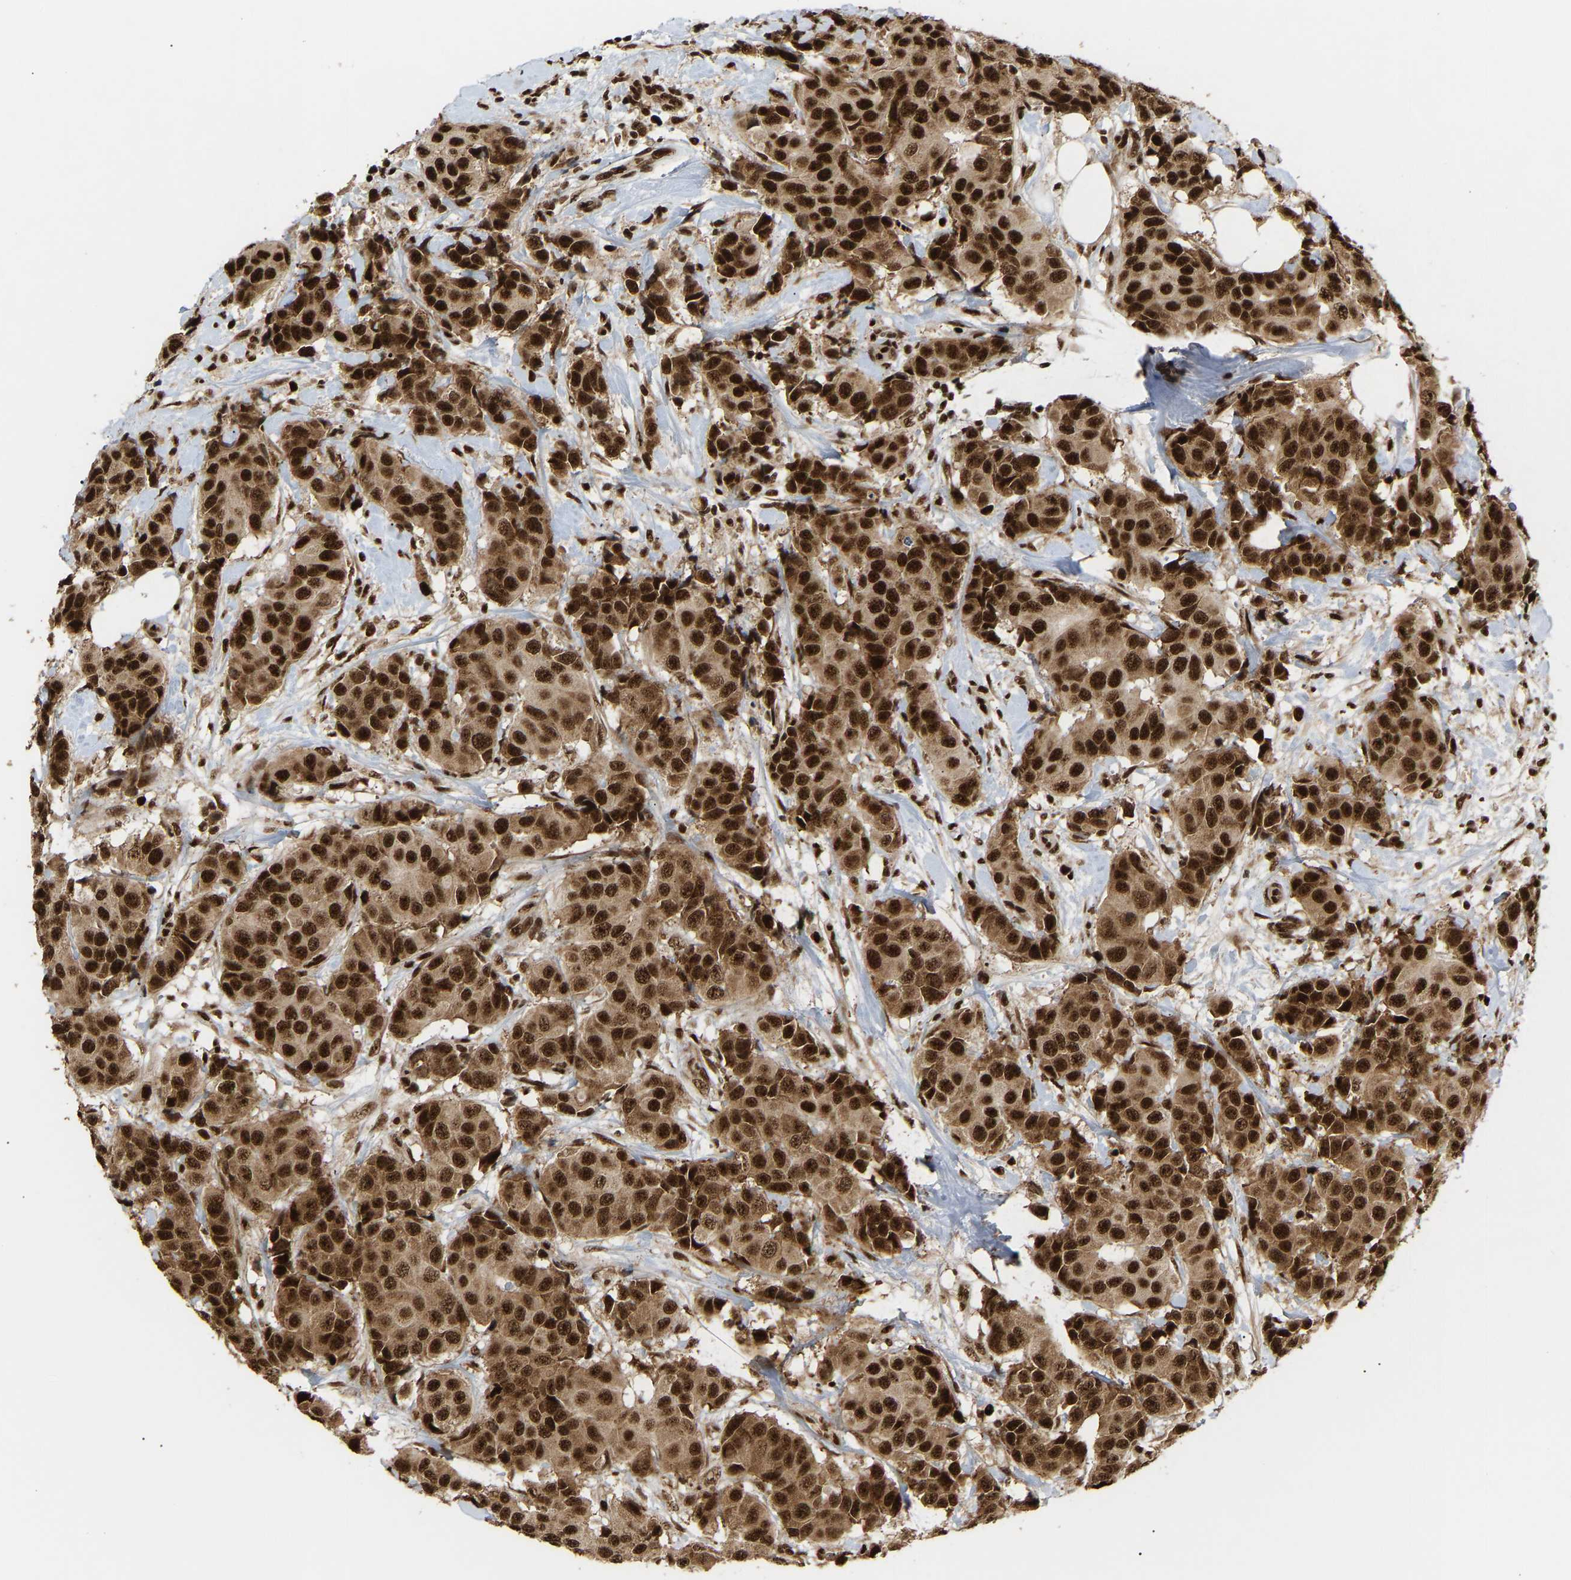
{"staining": {"intensity": "strong", "quantity": ">75%", "location": "cytoplasmic/membranous,nuclear"}, "tissue": "breast cancer", "cell_type": "Tumor cells", "image_type": "cancer", "snomed": [{"axis": "morphology", "description": "Normal tissue, NOS"}, {"axis": "morphology", "description": "Duct carcinoma"}, {"axis": "topography", "description": "Breast"}], "caption": "Immunohistochemical staining of human breast invasive ductal carcinoma exhibits strong cytoplasmic/membranous and nuclear protein staining in approximately >75% of tumor cells.", "gene": "ALYREF", "patient": {"sex": "female", "age": 39}}